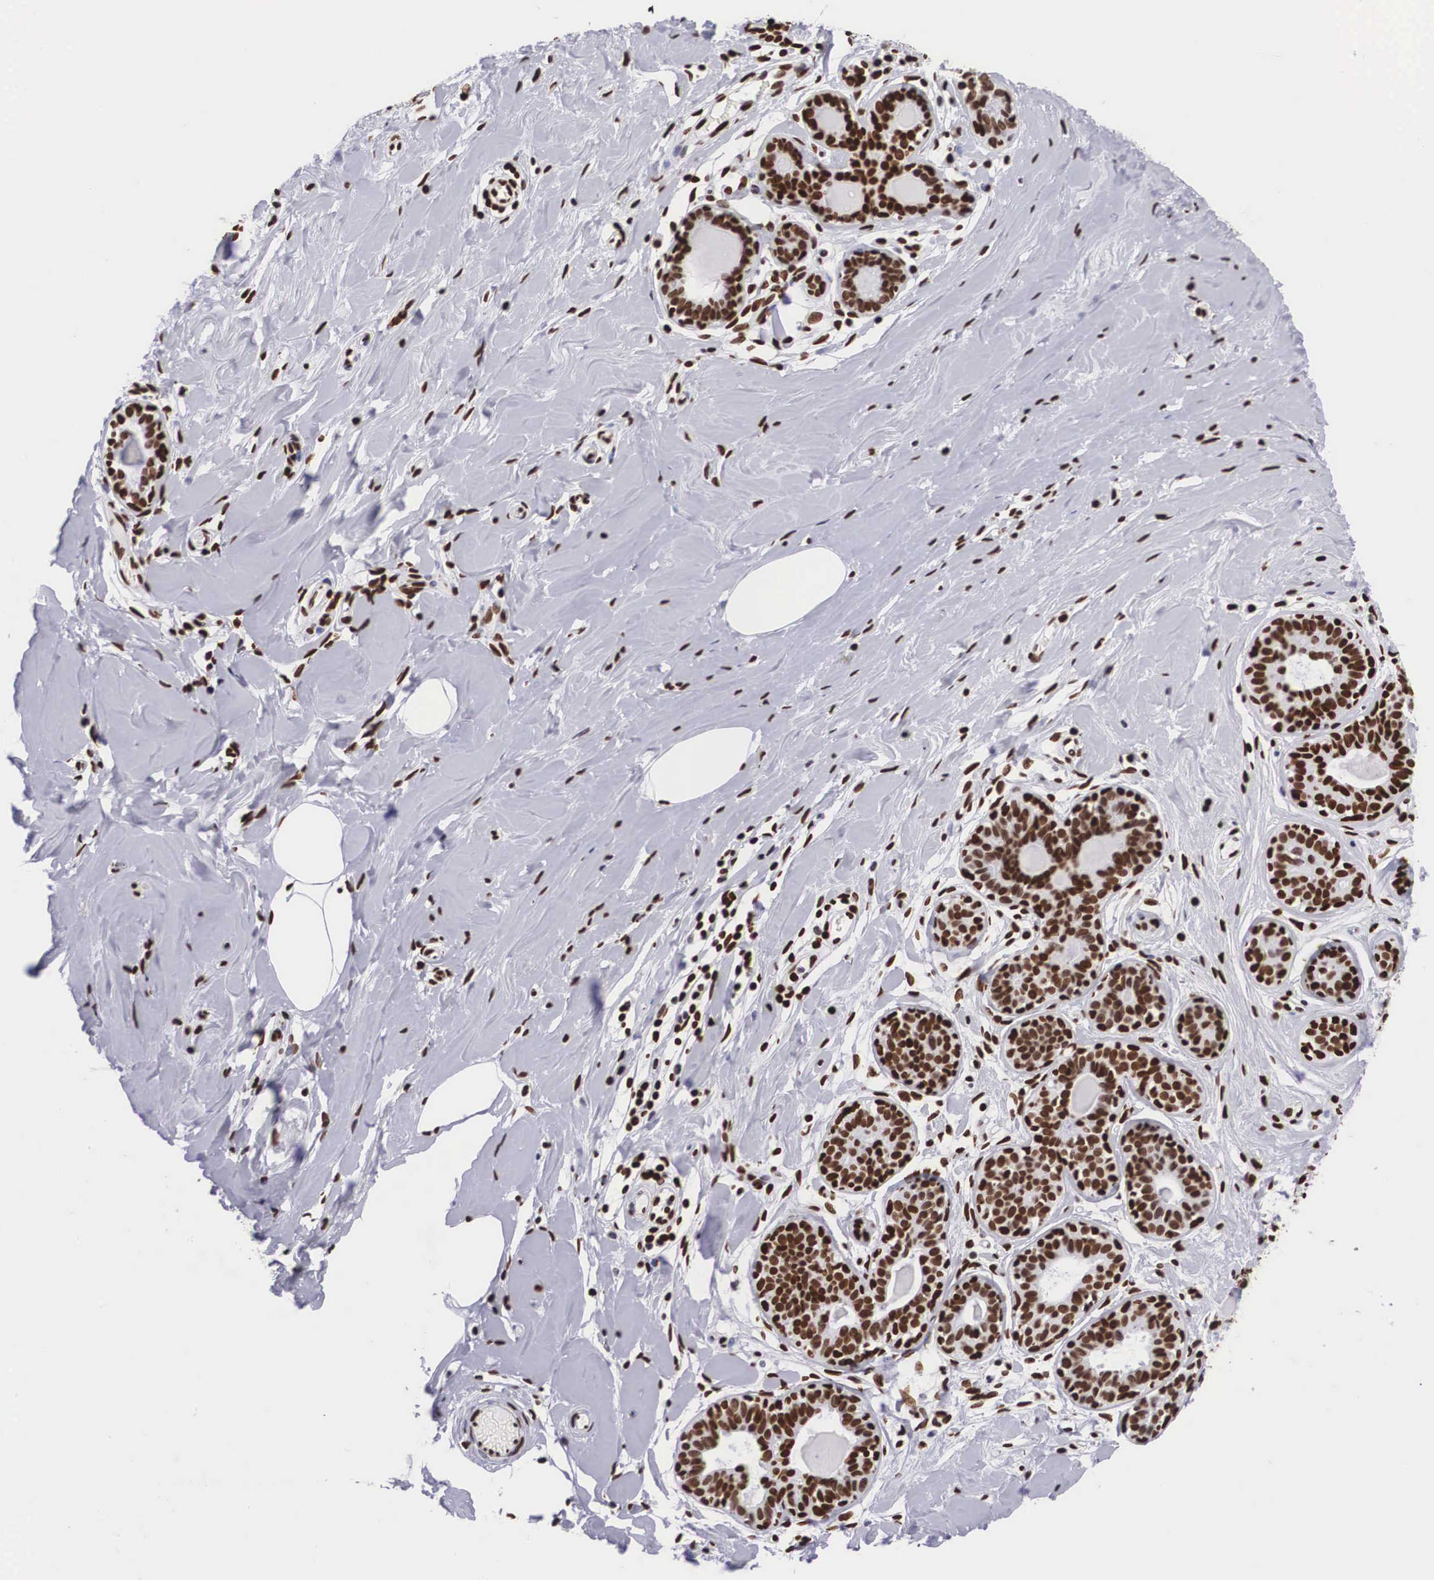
{"staining": {"intensity": "moderate", "quantity": ">75%", "location": "nuclear"}, "tissue": "breast", "cell_type": "Adipocytes", "image_type": "normal", "snomed": [{"axis": "morphology", "description": "Normal tissue, NOS"}, {"axis": "topography", "description": "Breast"}], "caption": "A micrograph of breast stained for a protein demonstrates moderate nuclear brown staining in adipocytes. The protein of interest is shown in brown color, while the nuclei are stained blue.", "gene": "MECP2", "patient": {"sex": "female", "age": 44}}